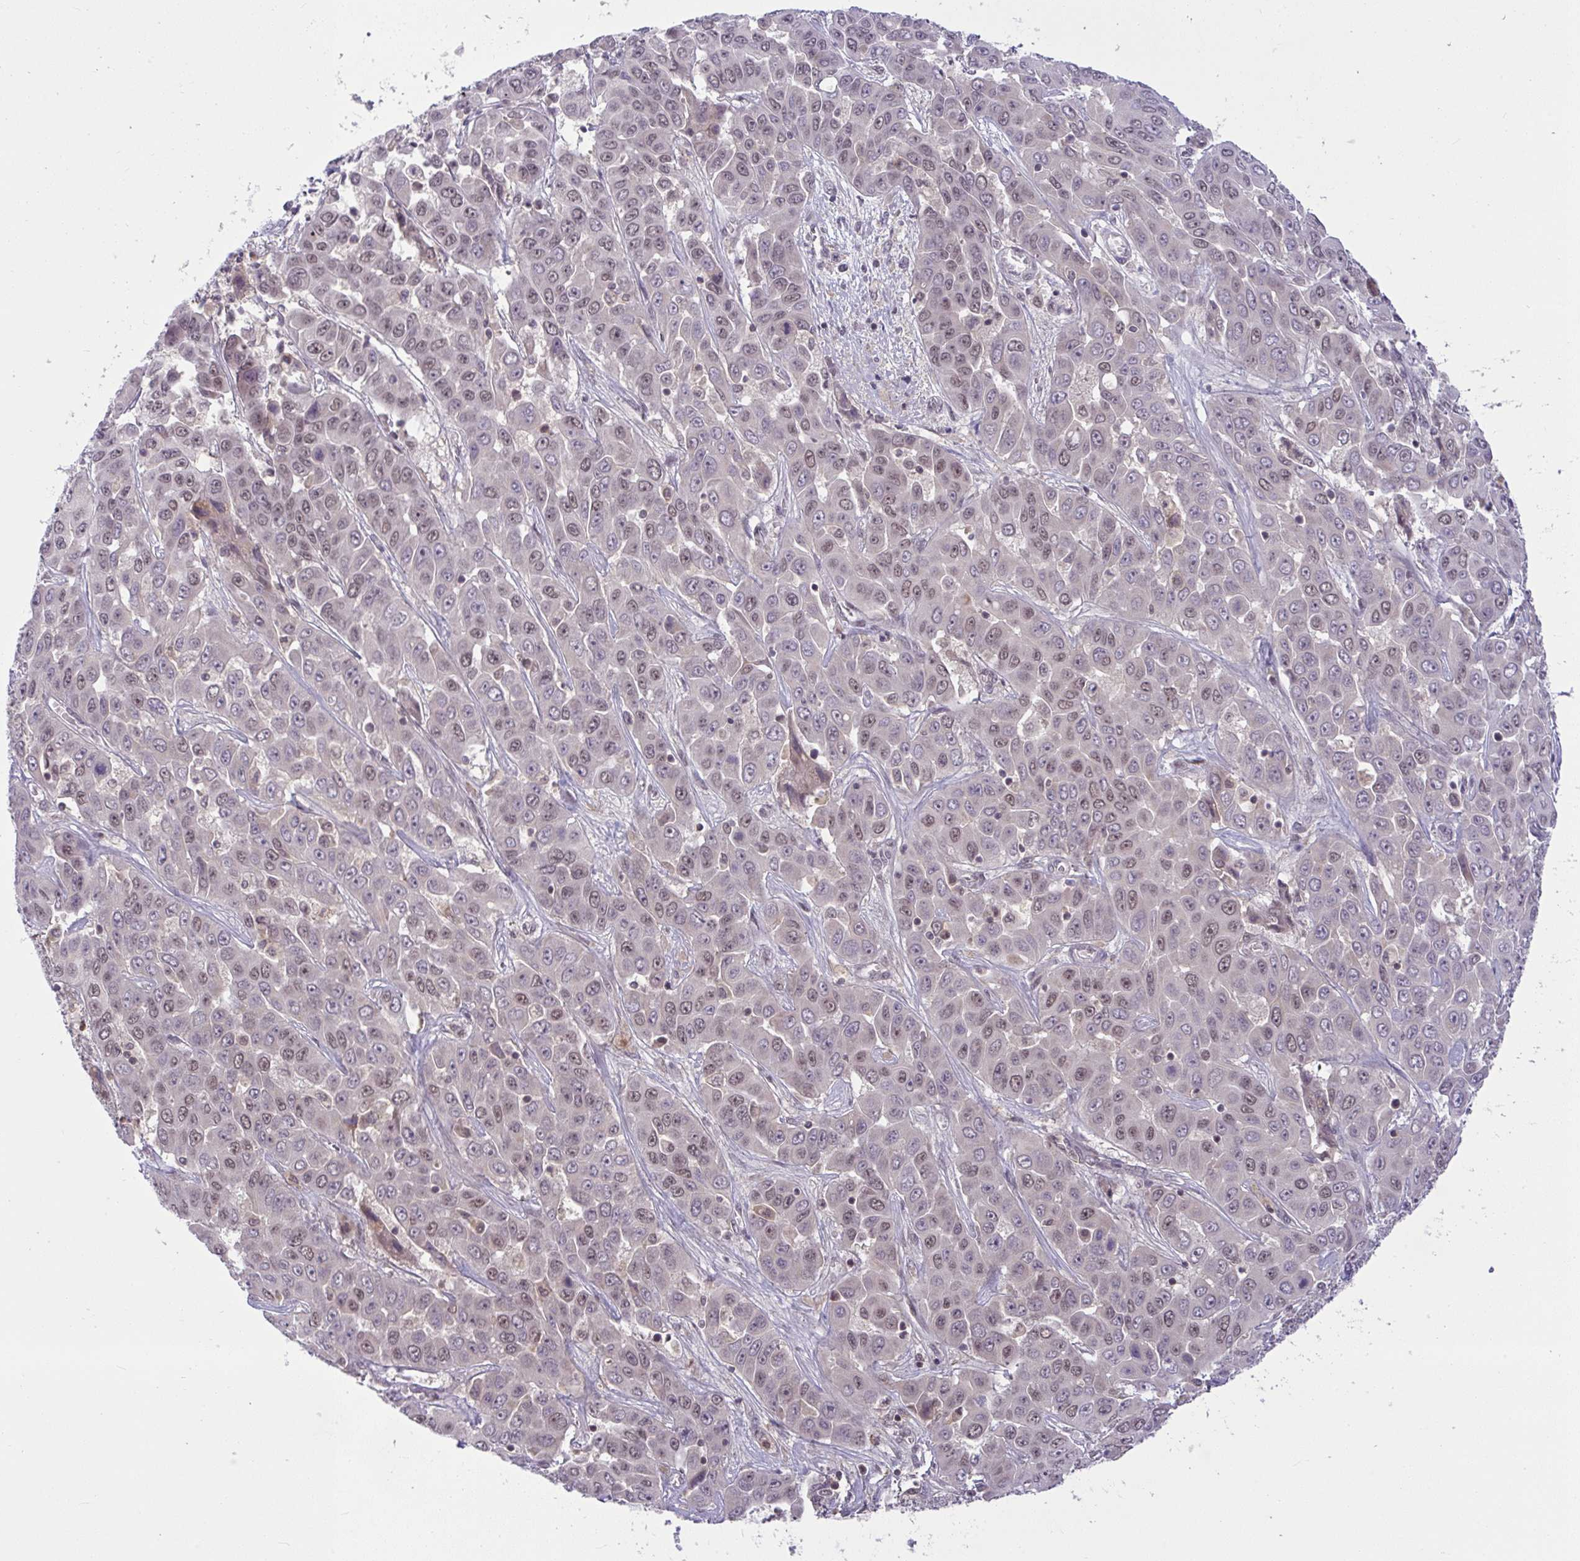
{"staining": {"intensity": "weak", "quantity": "25%-75%", "location": "nuclear"}, "tissue": "liver cancer", "cell_type": "Tumor cells", "image_type": "cancer", "snomed": [{"axis": "morphology", "description": "Cholangiocarcinoma"}, {"axis": "topography", "description": "Liver"}], "caption": "Liver cancer (cholangiocarcinoma) tissue reveals weak nuclear positivity in approximately 25%-75% of tumor cells", "gene": "KLF2", "patient": {"sex": "female", "age": 52}}